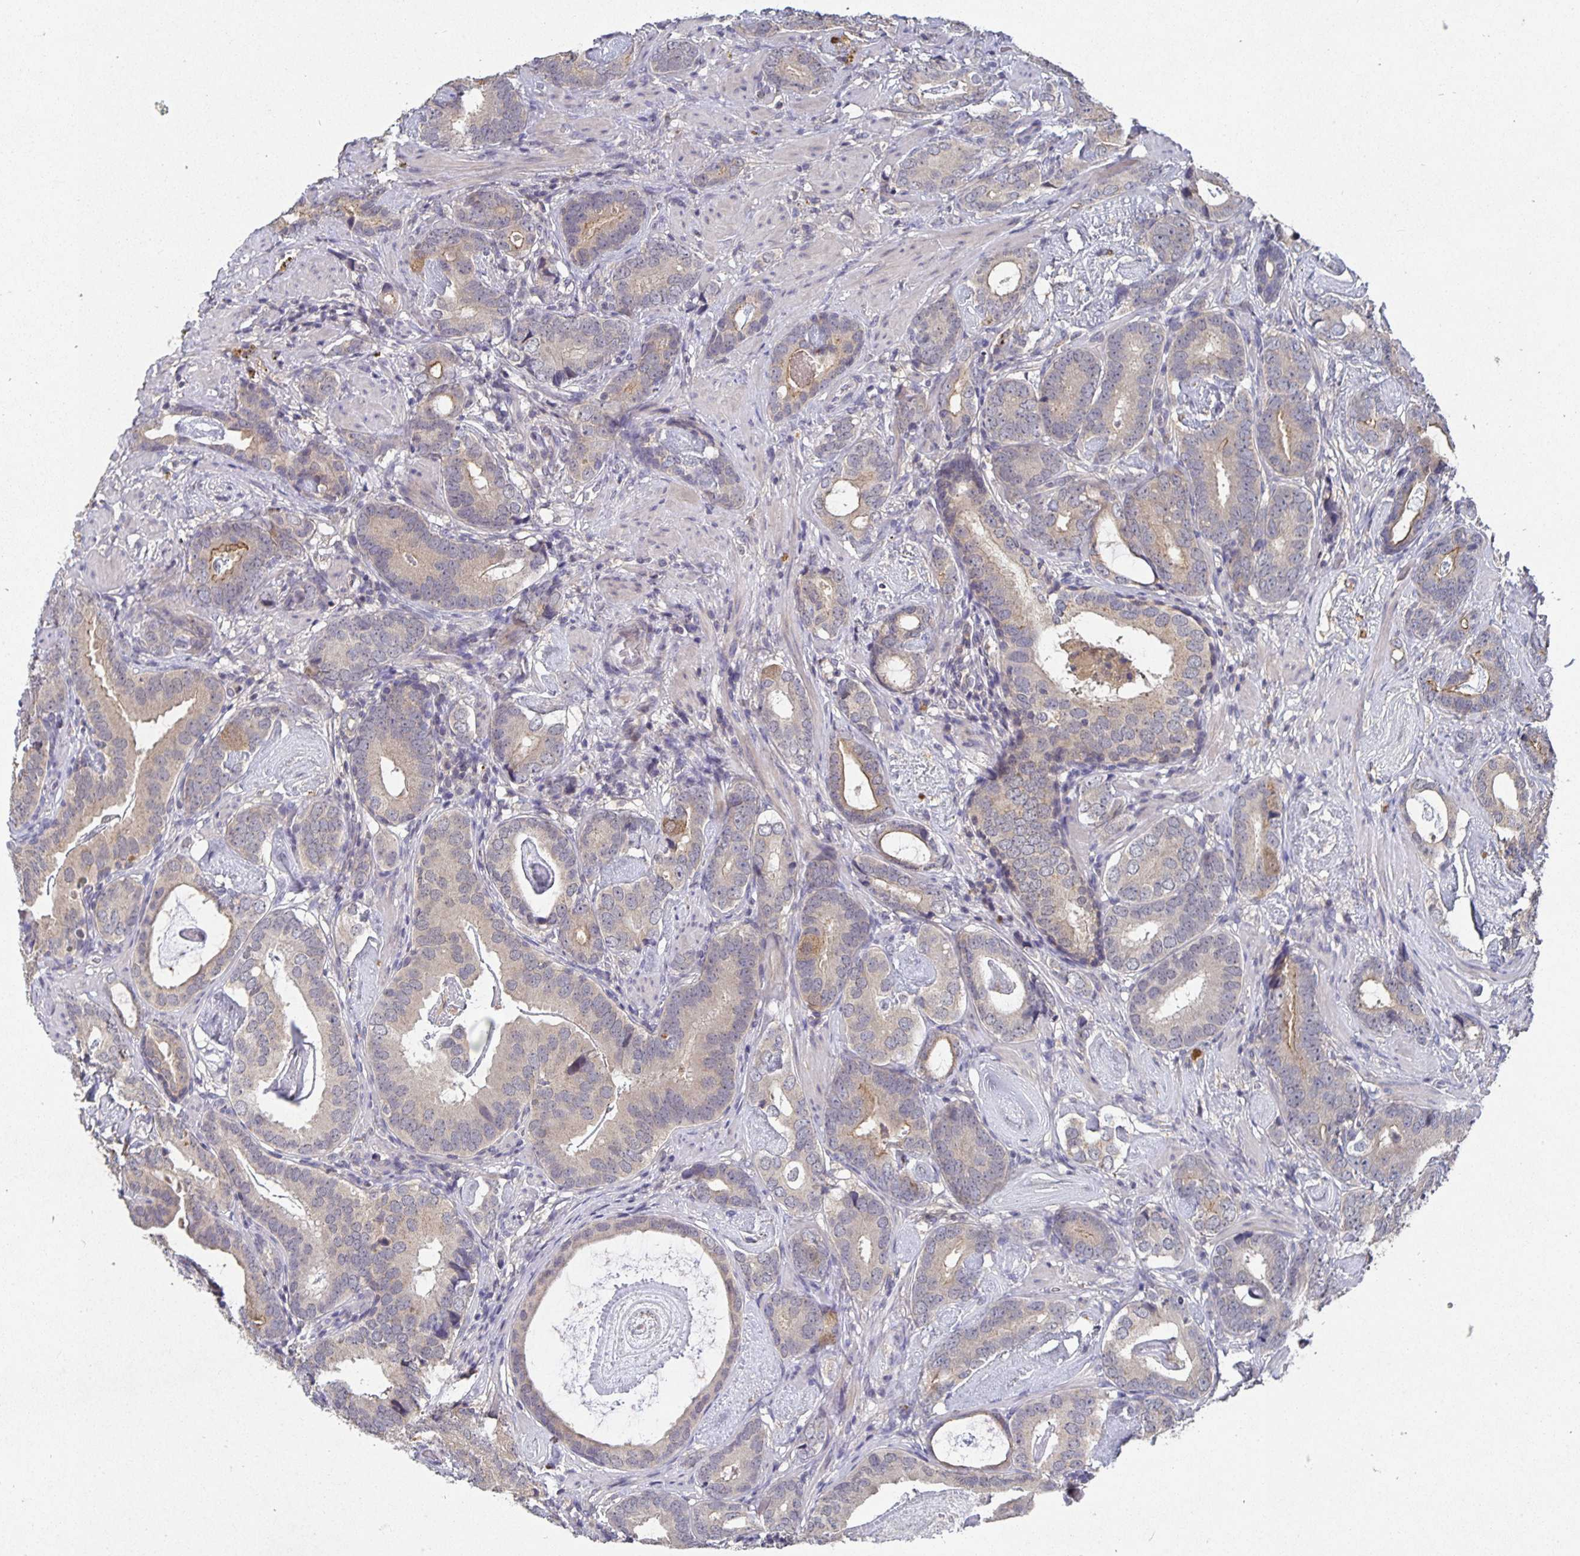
{"staining": {"intensity": "weak", "quantity": "25%-75%", "location": "cytoplasmic/membranous"}, "tissue": "prostate cancer", "cell_type": "Tumor cells", "image_type": "cancer", "snomed": [{"axis": "morphology", "description": "Adenocarcinoma, Low grade"}, {"axis": "topography", "description": "Prostate and seminal vesicle, NOS"}], "caption": "Human prostate cancer (adenocarcinoma (low-grade)) stained with a protein marker demonstrates weak staining in tumor cells.", "gene": "HEPN1", "patient": {"sex": "male", "age": 71}}